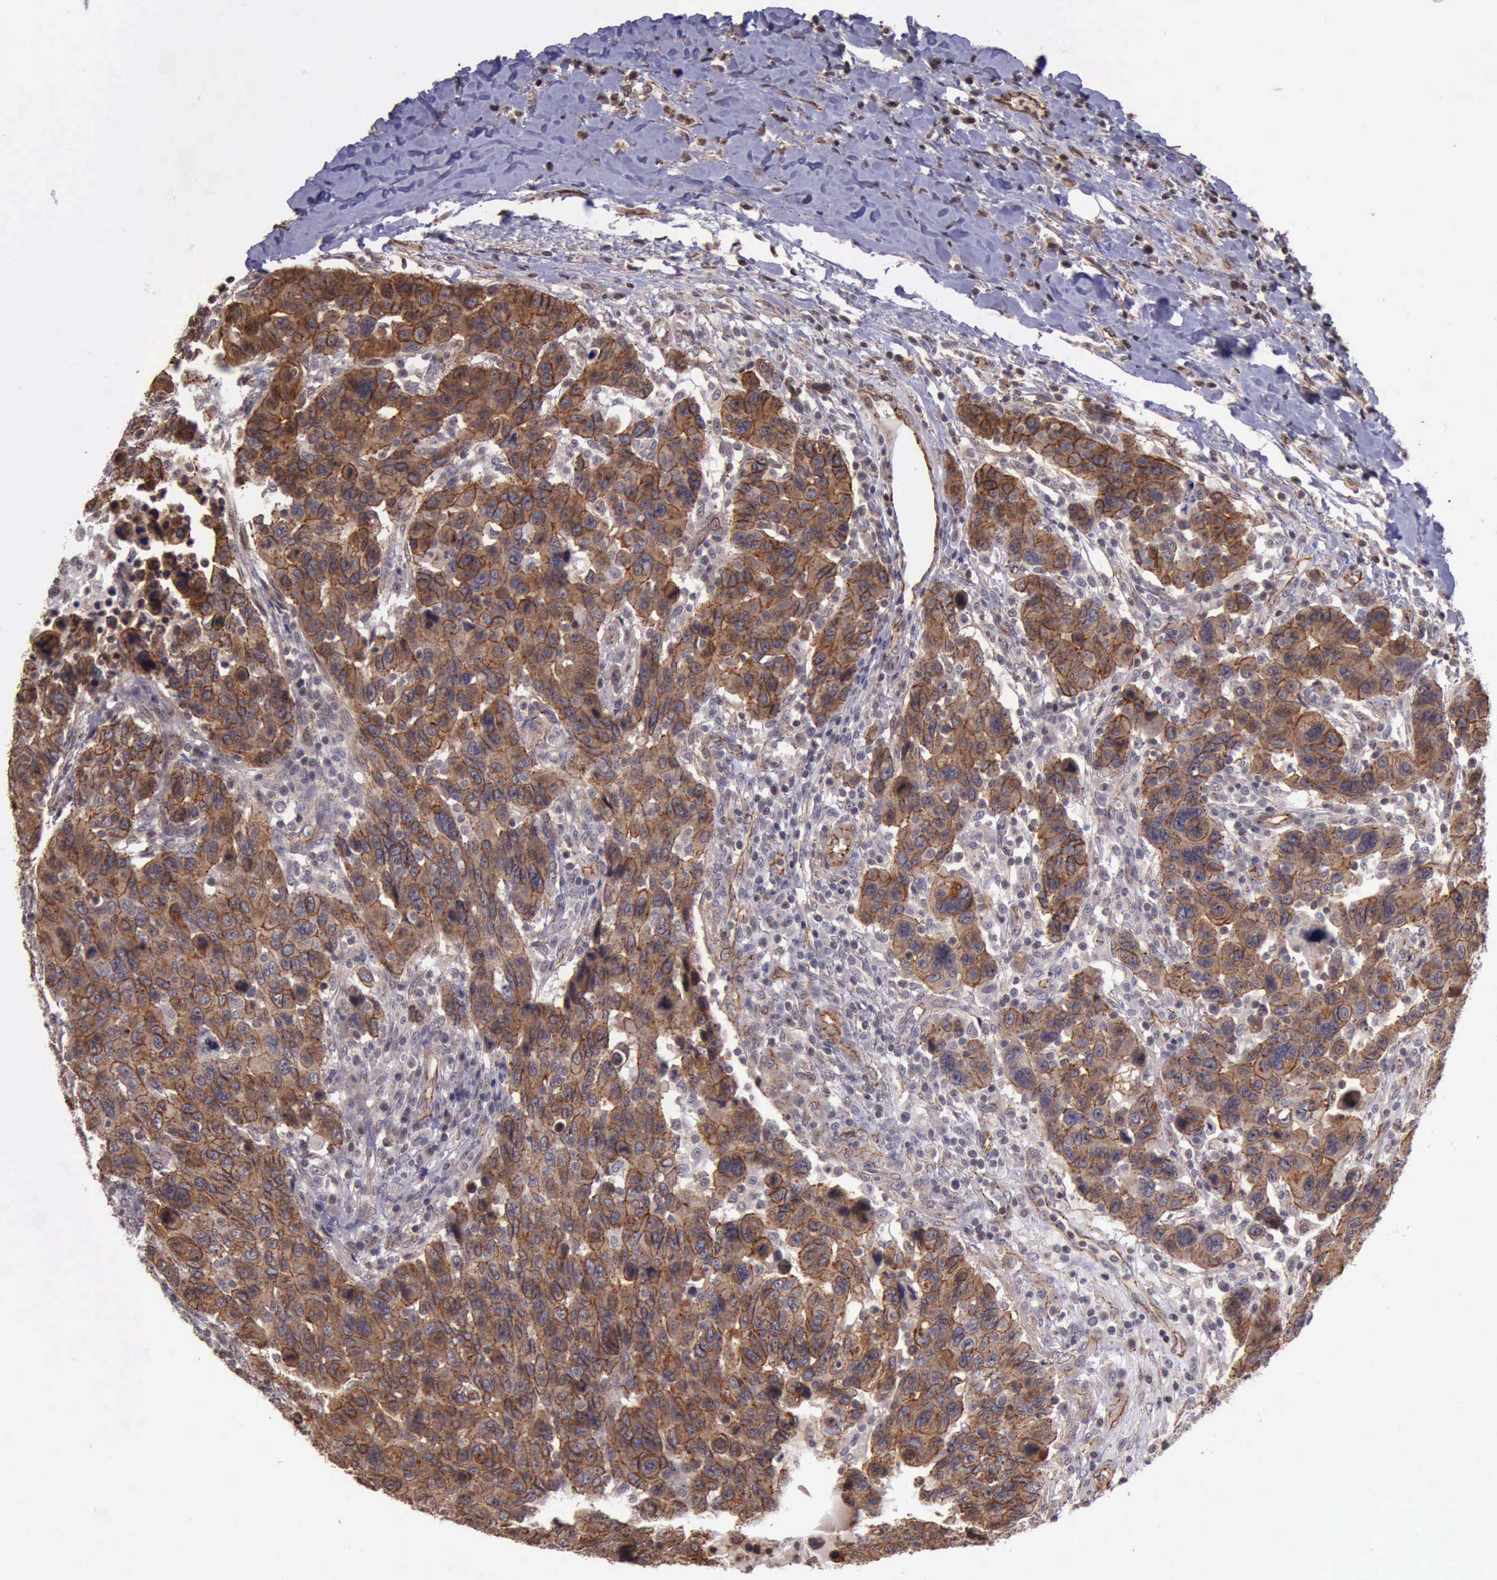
{"staining": {"intensity": "strong", "quantity": ">75%", "location": "cytoplasmic/membranous"}, "tissue": "breast cancer", "cell_type": "Tumor cells", "image_type": "cancer", "snomed": [{"axis": "morphology", "description": "Duct carcinoma"}, {"axis": "topography", "description": "Breast"}], "caption": "Infiltrating ductal carcinoma (breast) stained for a protein shows strong cytoplasmic/membranous positivity in tumor cells. The staining was performed using DAB to visualize the protein expression in brown, while the nuclei were stained in blue with hematoxylin (Magnification: 20x).", "gene": "CTNNB1", "patient": {"sex": "female", "age": 37}}